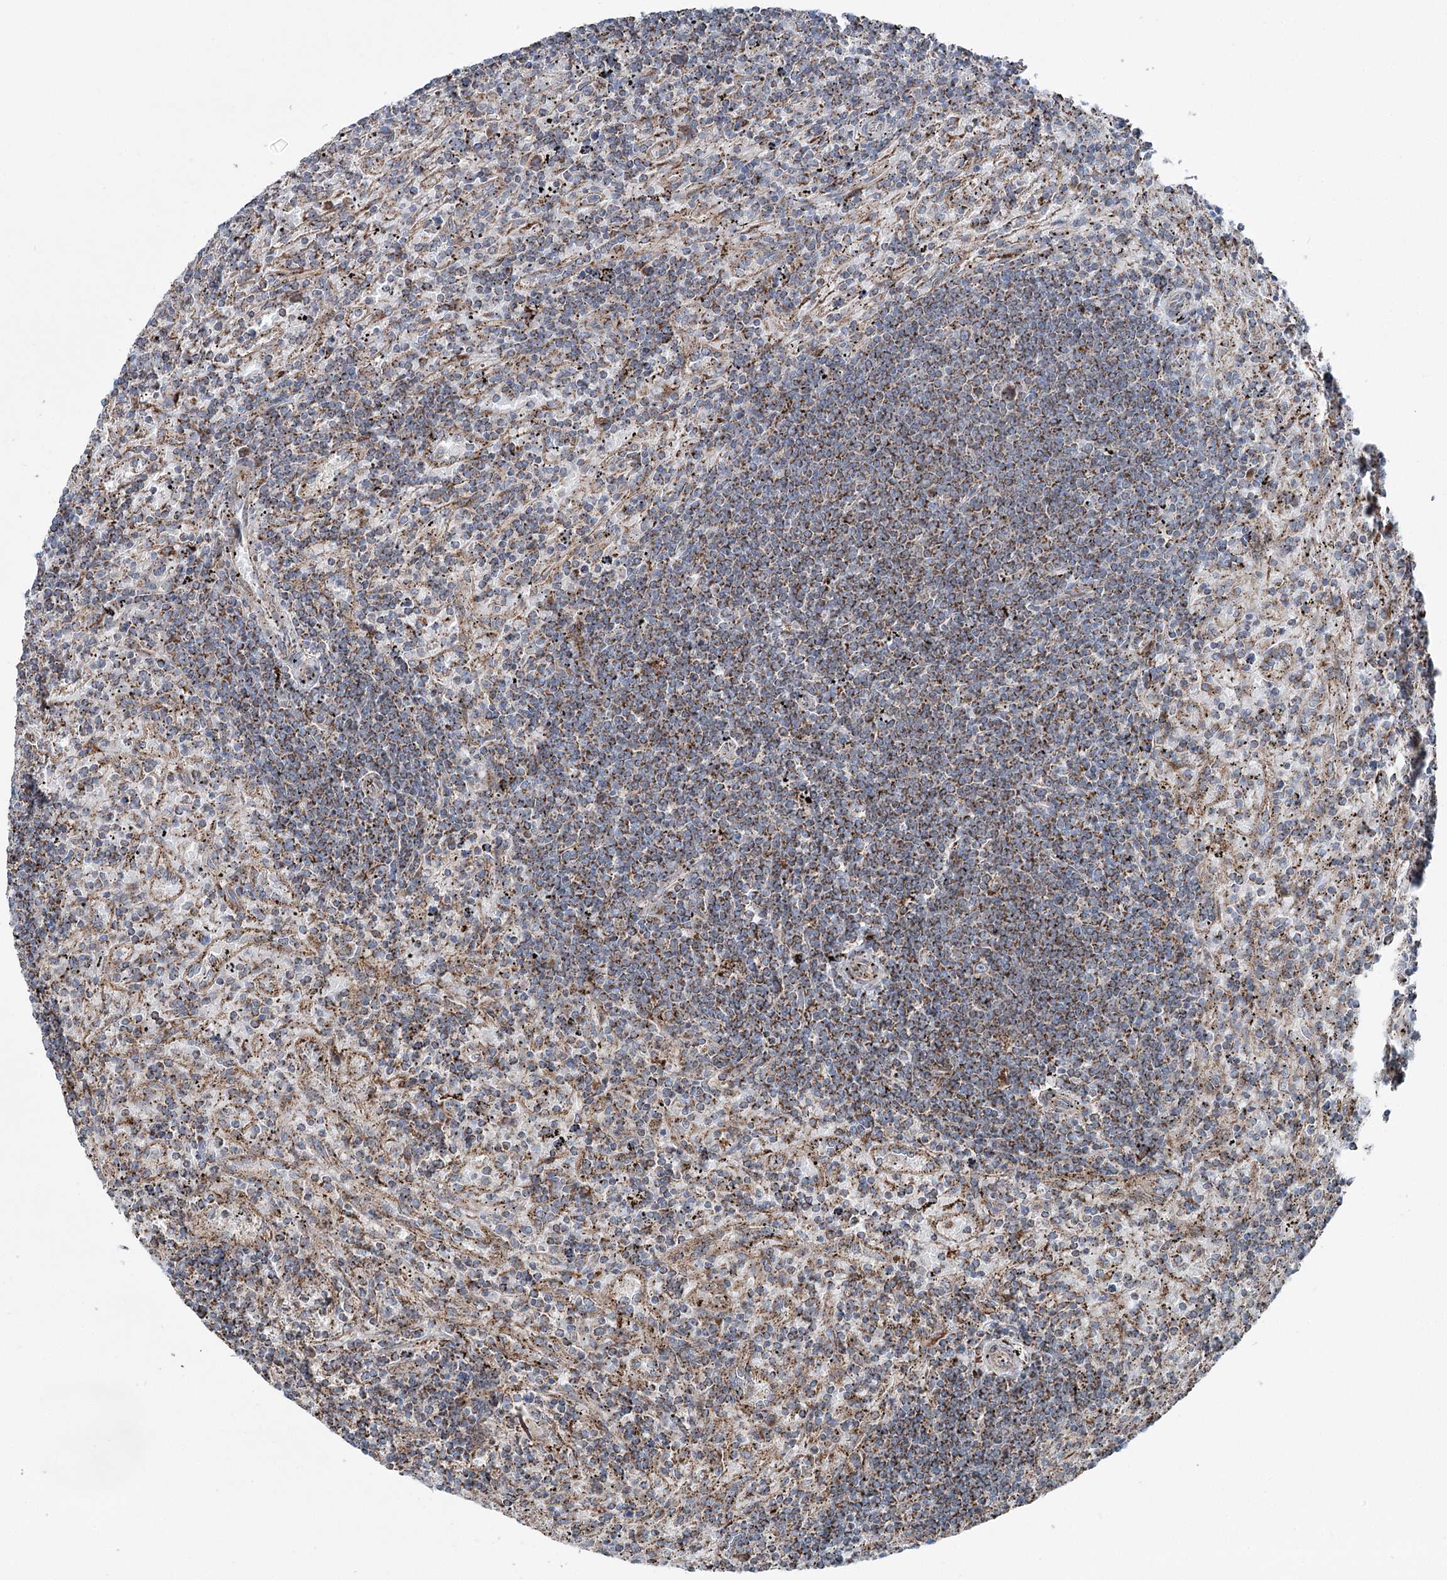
{"staining": {"intensity": "moderate", "quantity": ">75%", "location": "cytoplasmic/membranous"}, "tissue": "lymphoma", "cell_type": "Tumor cells", "image_type": "cancer", "snomed": [{"axis": "morphology", "description": "Malignant lymphoma, non-Hodgkin's type, Low grade"}, {"axis": "topography", "description": "Spleen"}], "caption": "Lymphoma stained for a protein demonstrates moderate cytoplasmic/membranous positivity in tumor cells. (brown staining indicates protein expression, while blue staining denotes nuclei).", "gene": "UCN3", "patient": {"sex": "male", "age": 76}}